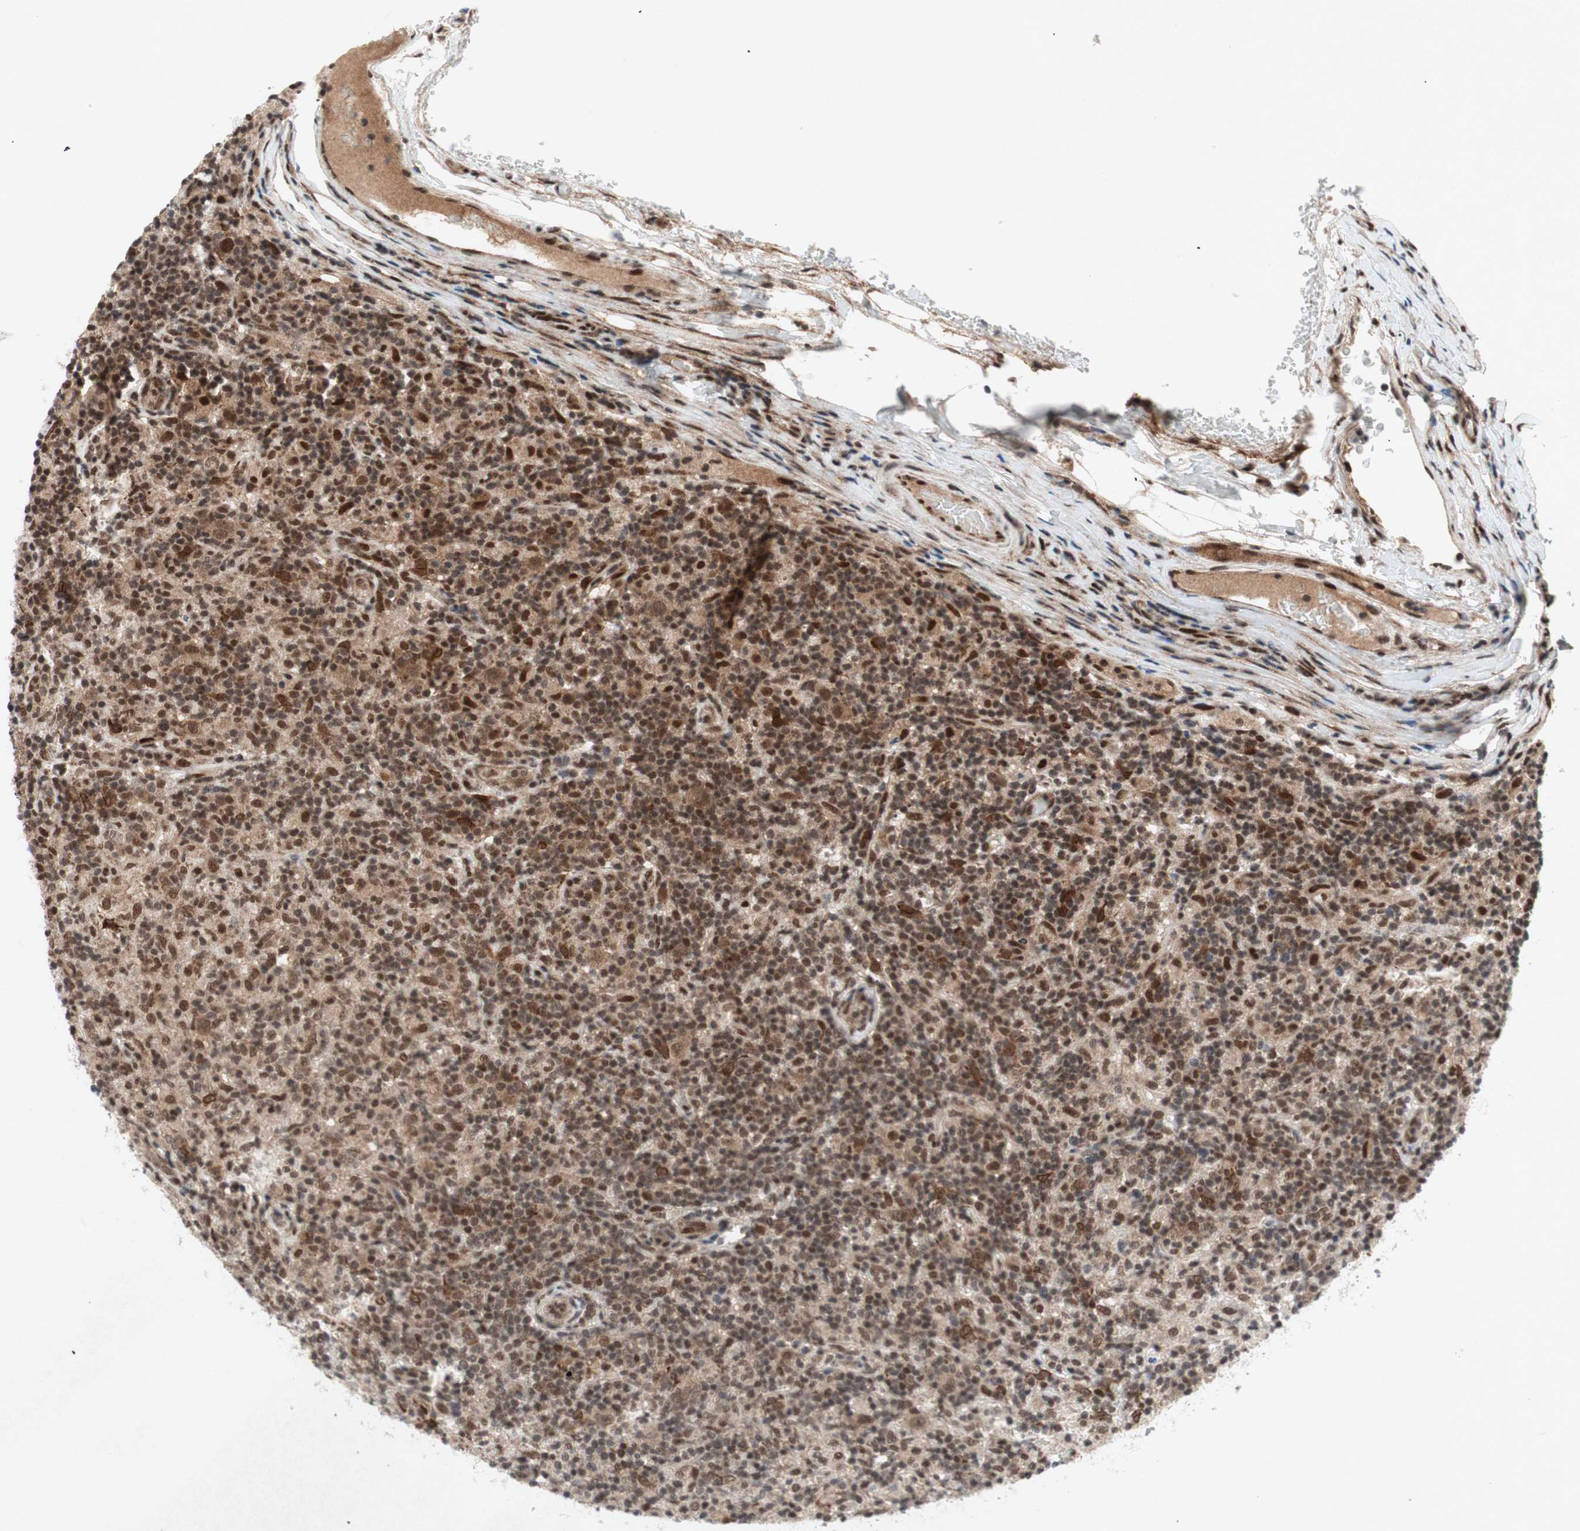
{"staining": {"intensity": "strong", "quantity": ">75%", "location": "nuclear"}, "tissue": "lymphoma", "cell_type": "Tumor cells", "image_type": "cancer", "snomed": [{"axis": "morphology", "description": "Hodgkin's disease, NOS"}, {"axis": "topography", "description": "Lymph node"}], "caption": "Tumor cells show high levels of strong nuclear expression in approximately >75% of cells in lymphoma.", "gene": "TCF12", "patient": {"sex": "male", "age": 70}}